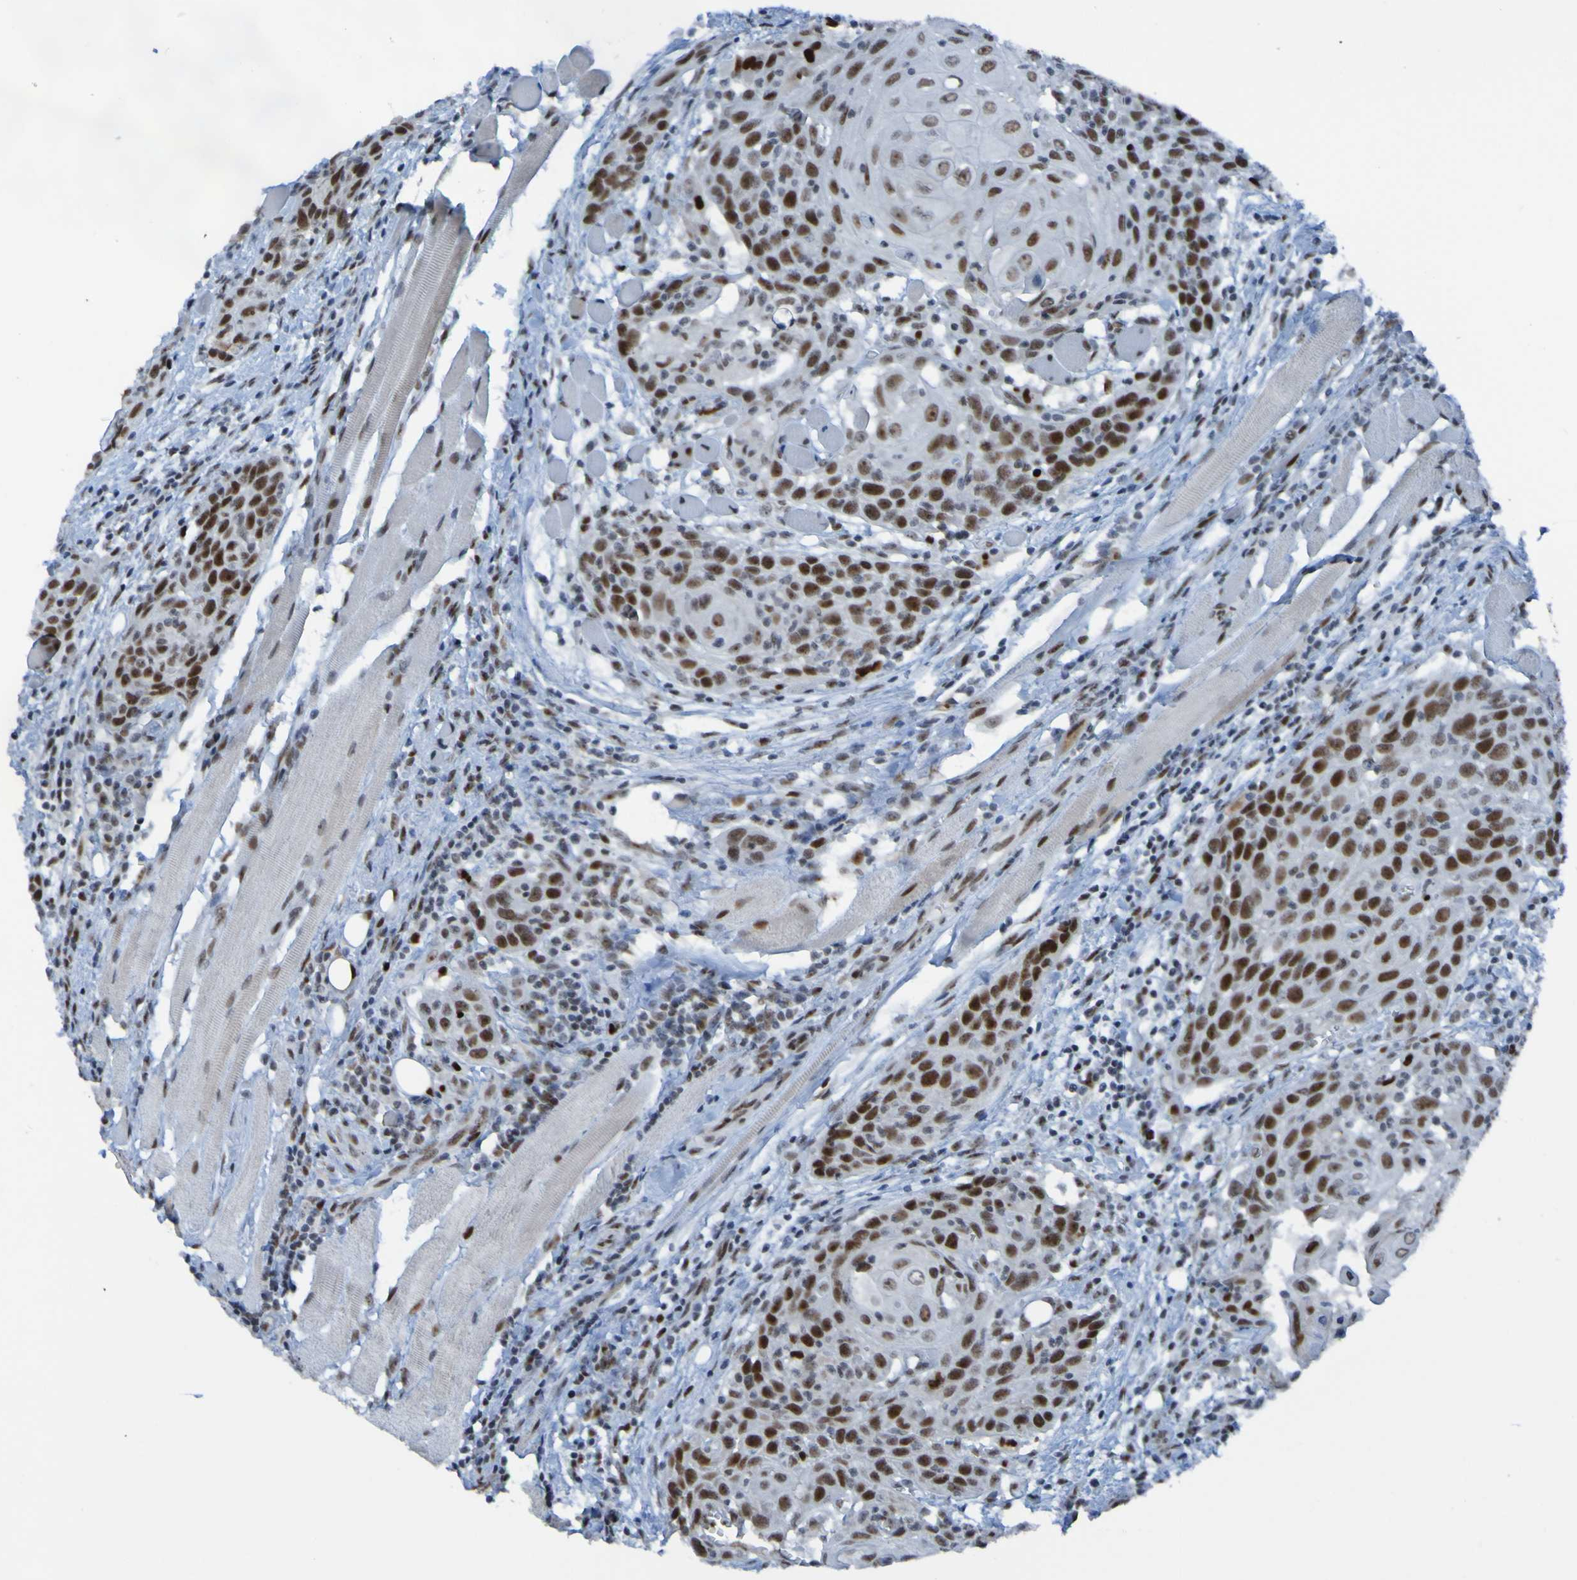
{"staining": {"intensity": "strong", "quantity": ">75%", "location": "nuclear"}, "tissue": "head and neck cancer", "cell_type": "Tumor cells", "image_type": "cancer", "snomed": [{"axis": "morphology", "description": "Squamous cell carcinoma, NOS"}, {"axis": "topography", "description": "Oral tissue"}, {"axis": "topography", "description": "Head-Neck"}], "caption": "This is an image of immunohistochemistry staining of head and neck cancer, which shows strong staining in the nuclear of tumor cells.", "gene": "PHF2", "patient": {"sex": "female", "age": 50}}